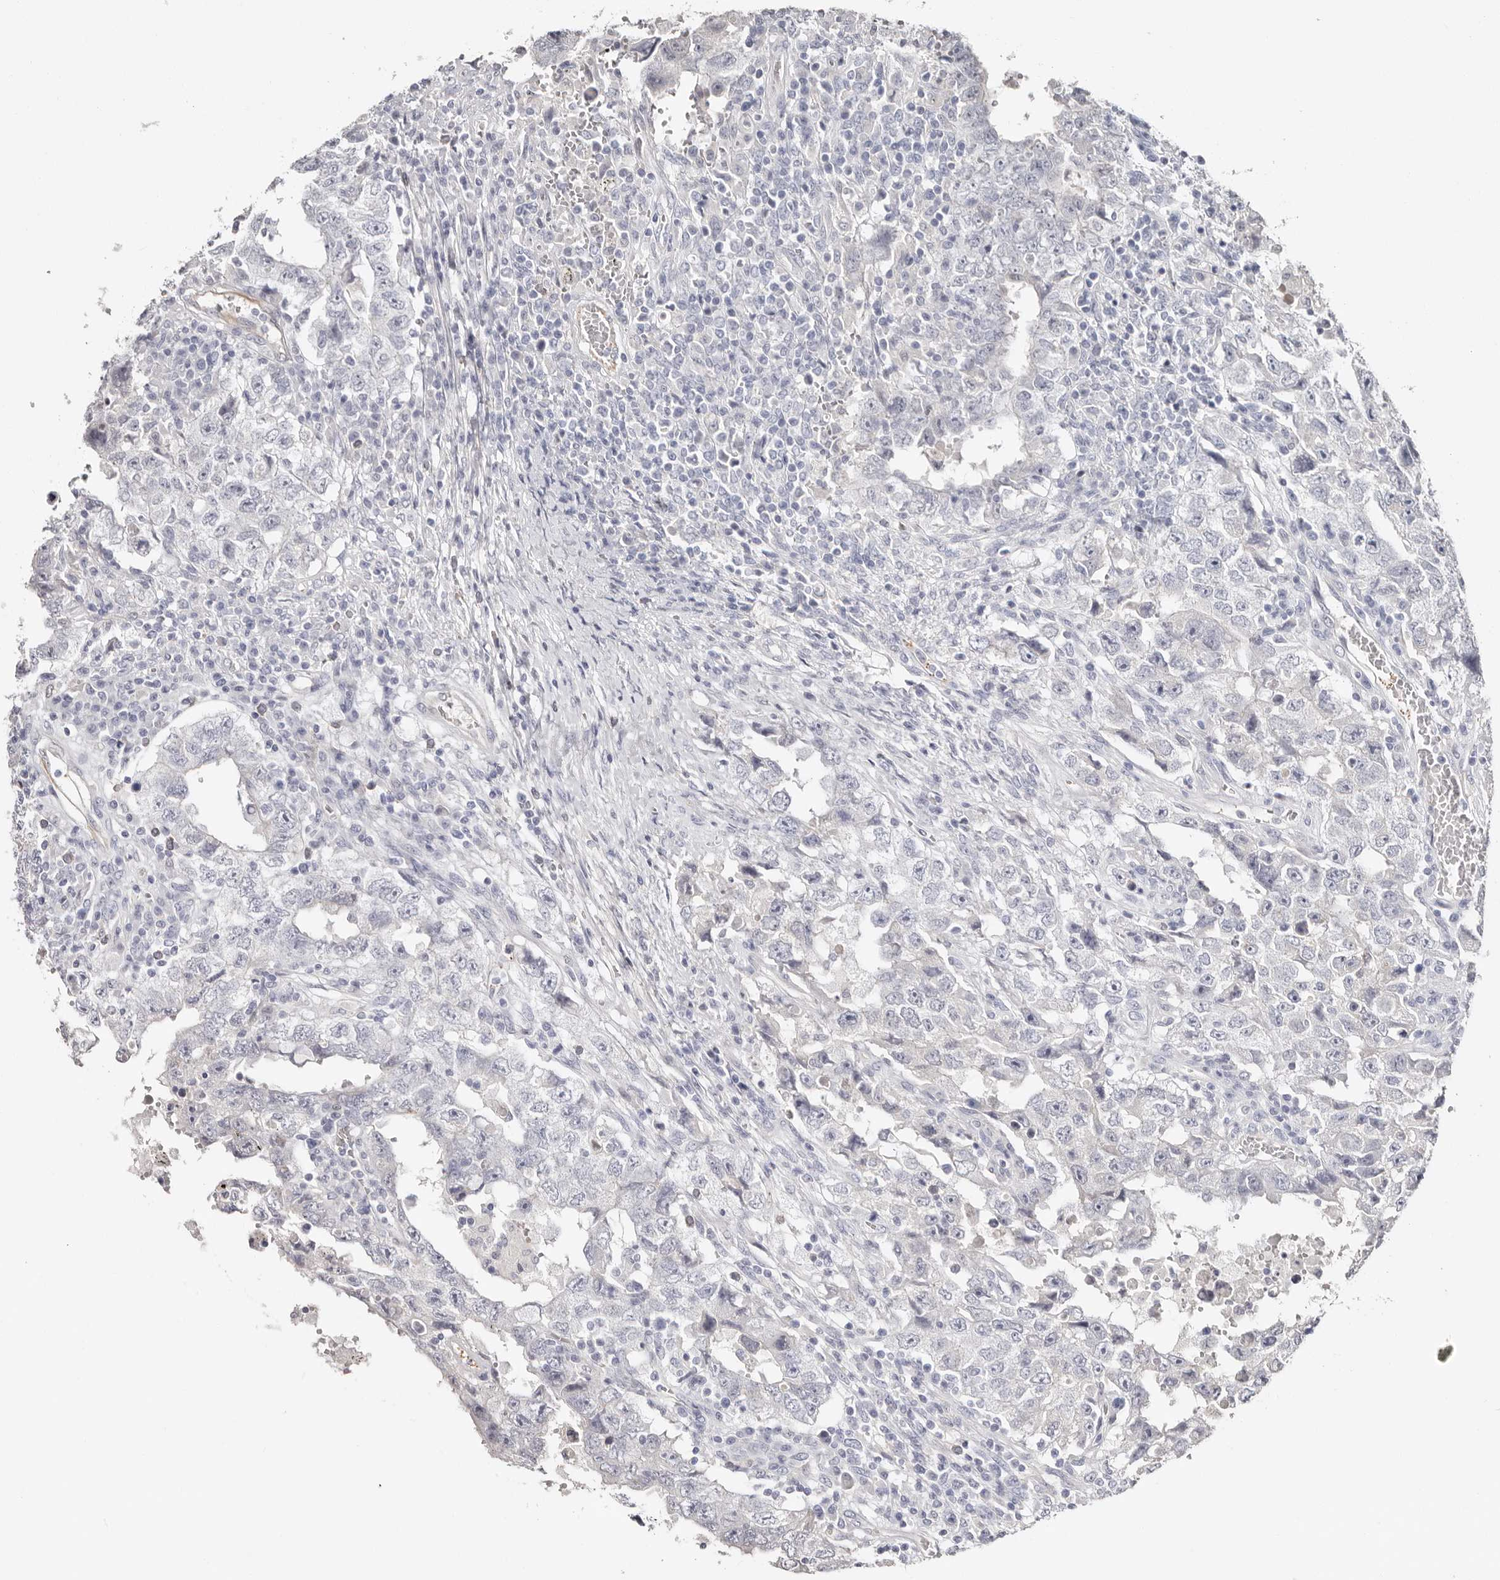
{"staining": {"intensity": "negative", "quantity": "none", "location": "none"}, "tissue": "testis cancer", "cell_type": "Tumor cells", "image_type": "cancer", "snomed": [{"axis": "morphology", "description": "Carcinoma, Embryonal, NOS"}, {"axis": "topography", "description": "Testis"}], "caption": "IHC of human testis embryonal carcinoma exhibits no positivity in tumor cells.", "gene": "PKDCC", "patient": {"sex": "male", "age": 26}}